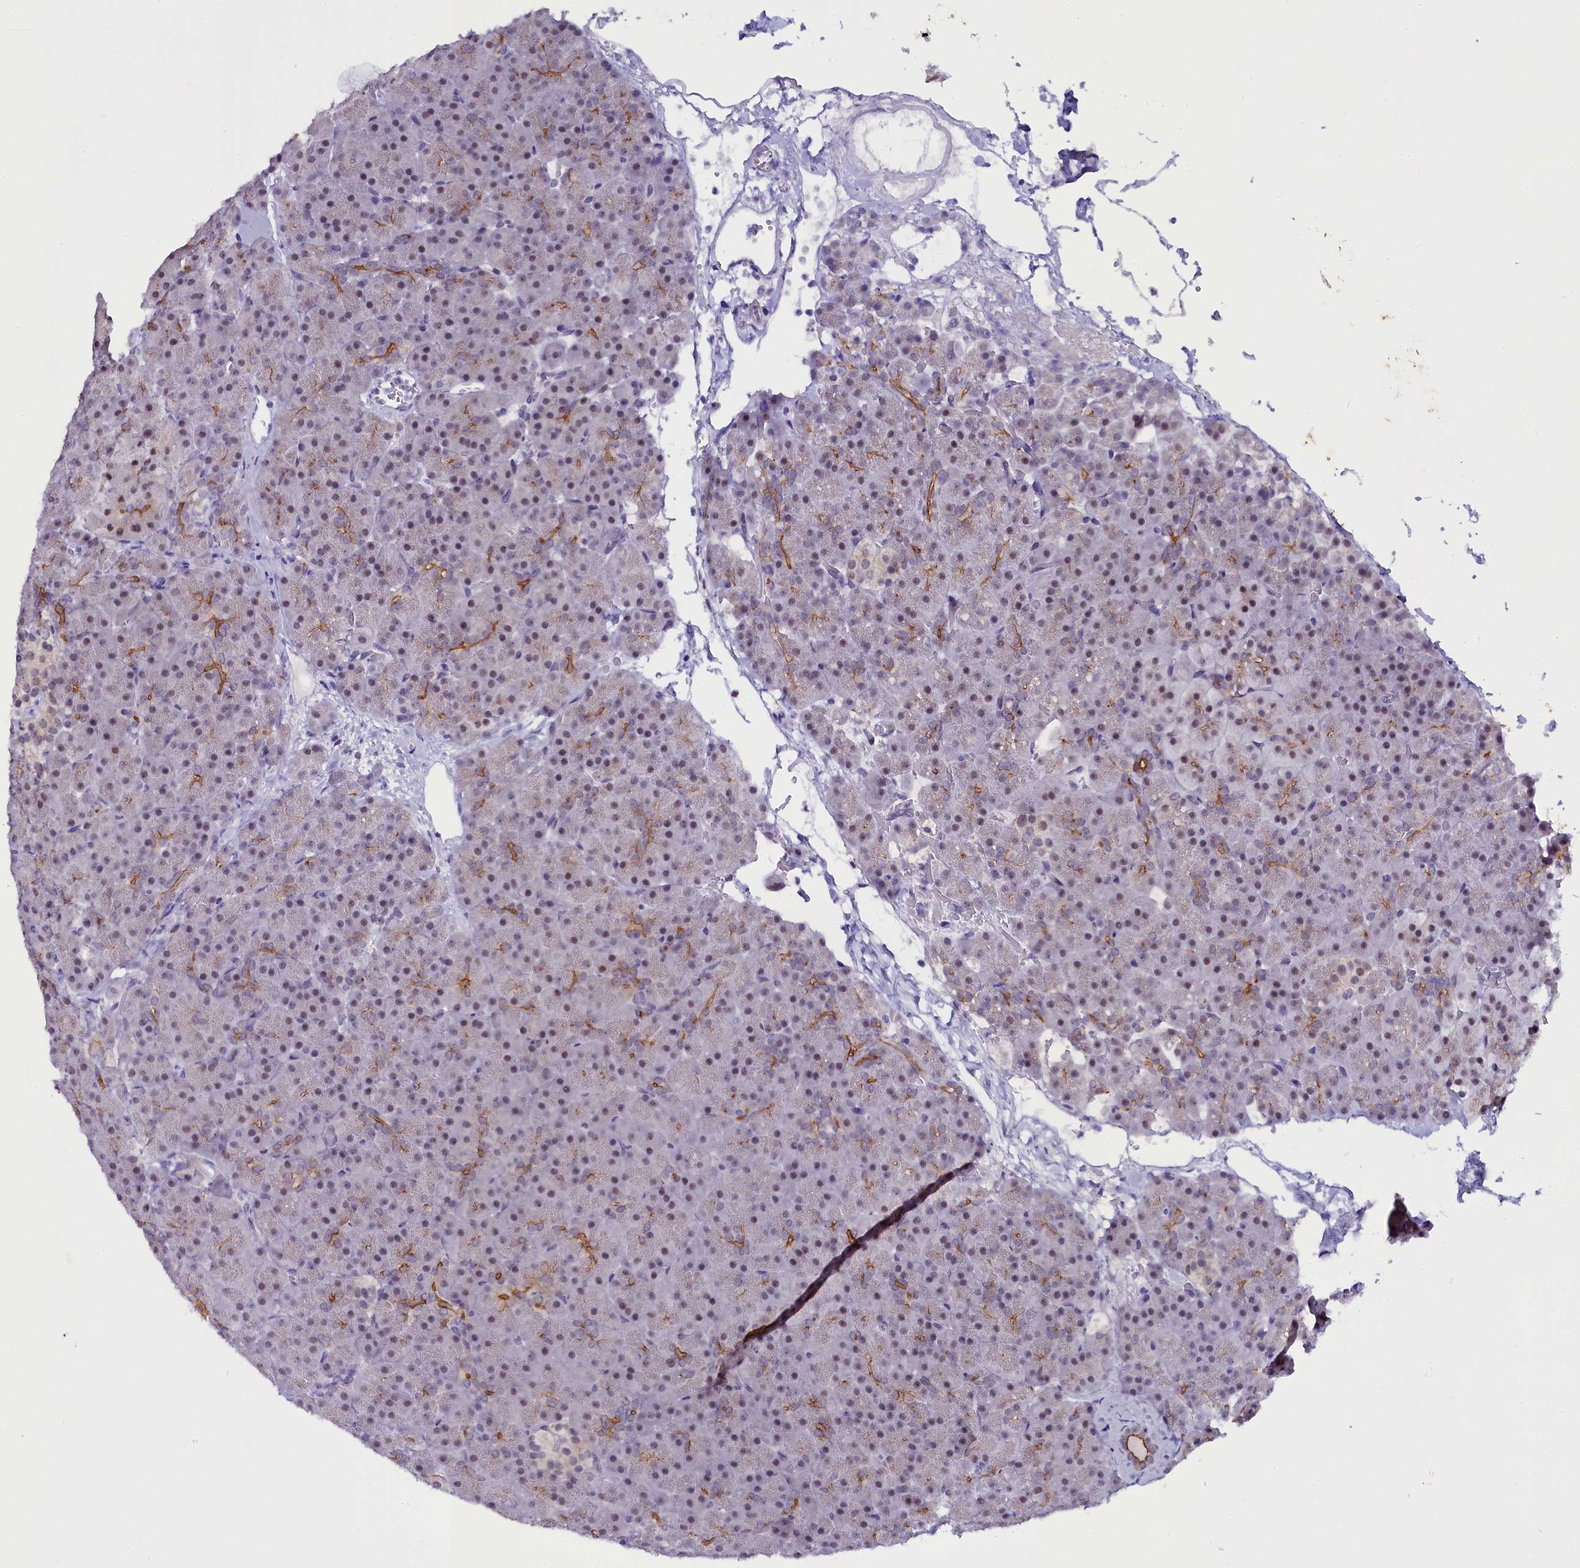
{"staining": {"intensity": "moderate", "quantity": "25%-75%", "location": "cytoplasmic/membranous,nuclear"}, "tissue": "pancreas", "cell_type": "Exocrine glandular cells", "image_type": "normal", "snomed": [{"axis": "morphology", "description": "Normal tissue, NOS"}, {"axis": "topography", "description": "Pancreas"}], "caption": "Benign pancreas demonstrates moderate cytoplasmic/membranous,nuclear staining in about 25%-75% of exocrine glandular cells, visualized by immunohistochemistry. (DAB (3,3'-diaminobenzidine) IHC, brown staining for protein, blue staining for nuclei).", "gene": "OSGEP", "patient": {"sex": "male", "age": 36}}